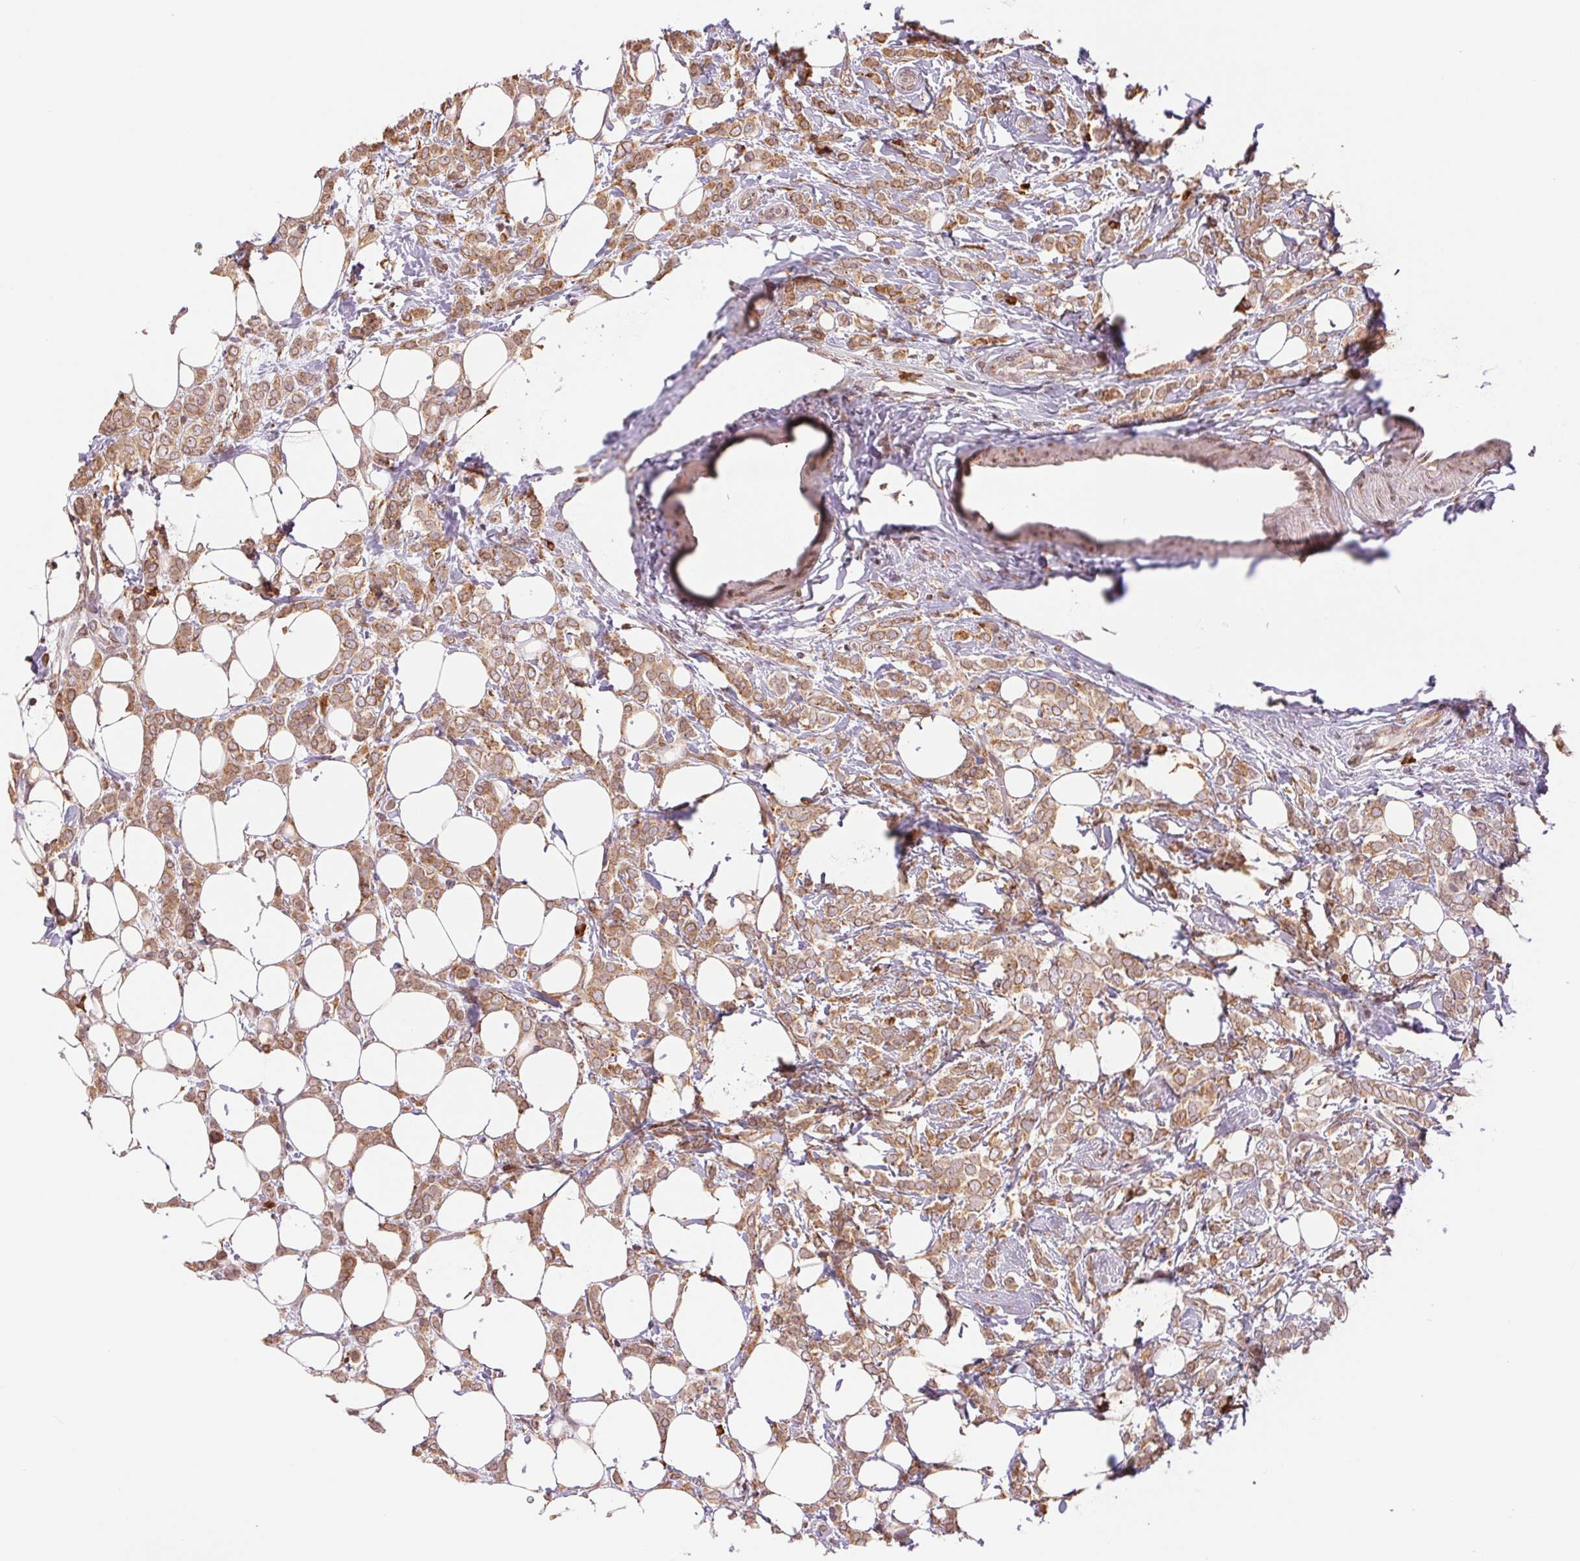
{"staining": {"intensity": "moderate", "quantity": ">75%", "location": "cytoplasmic/membranous"}, "tissue": "breast cancer", "cell_type": "Tumor cells", "image_type": "cancer", "snomed": [{"axis": "morphology", "description": "Lobular carcinoma"}, {"axis": "topography", "description": "Breast"}], "caption": "There is medium levels of moderate cytoplasmic/membranous staining in tumor cells of breast cancer, as demonstrated by immunohistochemical staining (brown color).", "gene": "RPN1", "patient": {"sex": "female", "age": 49}}